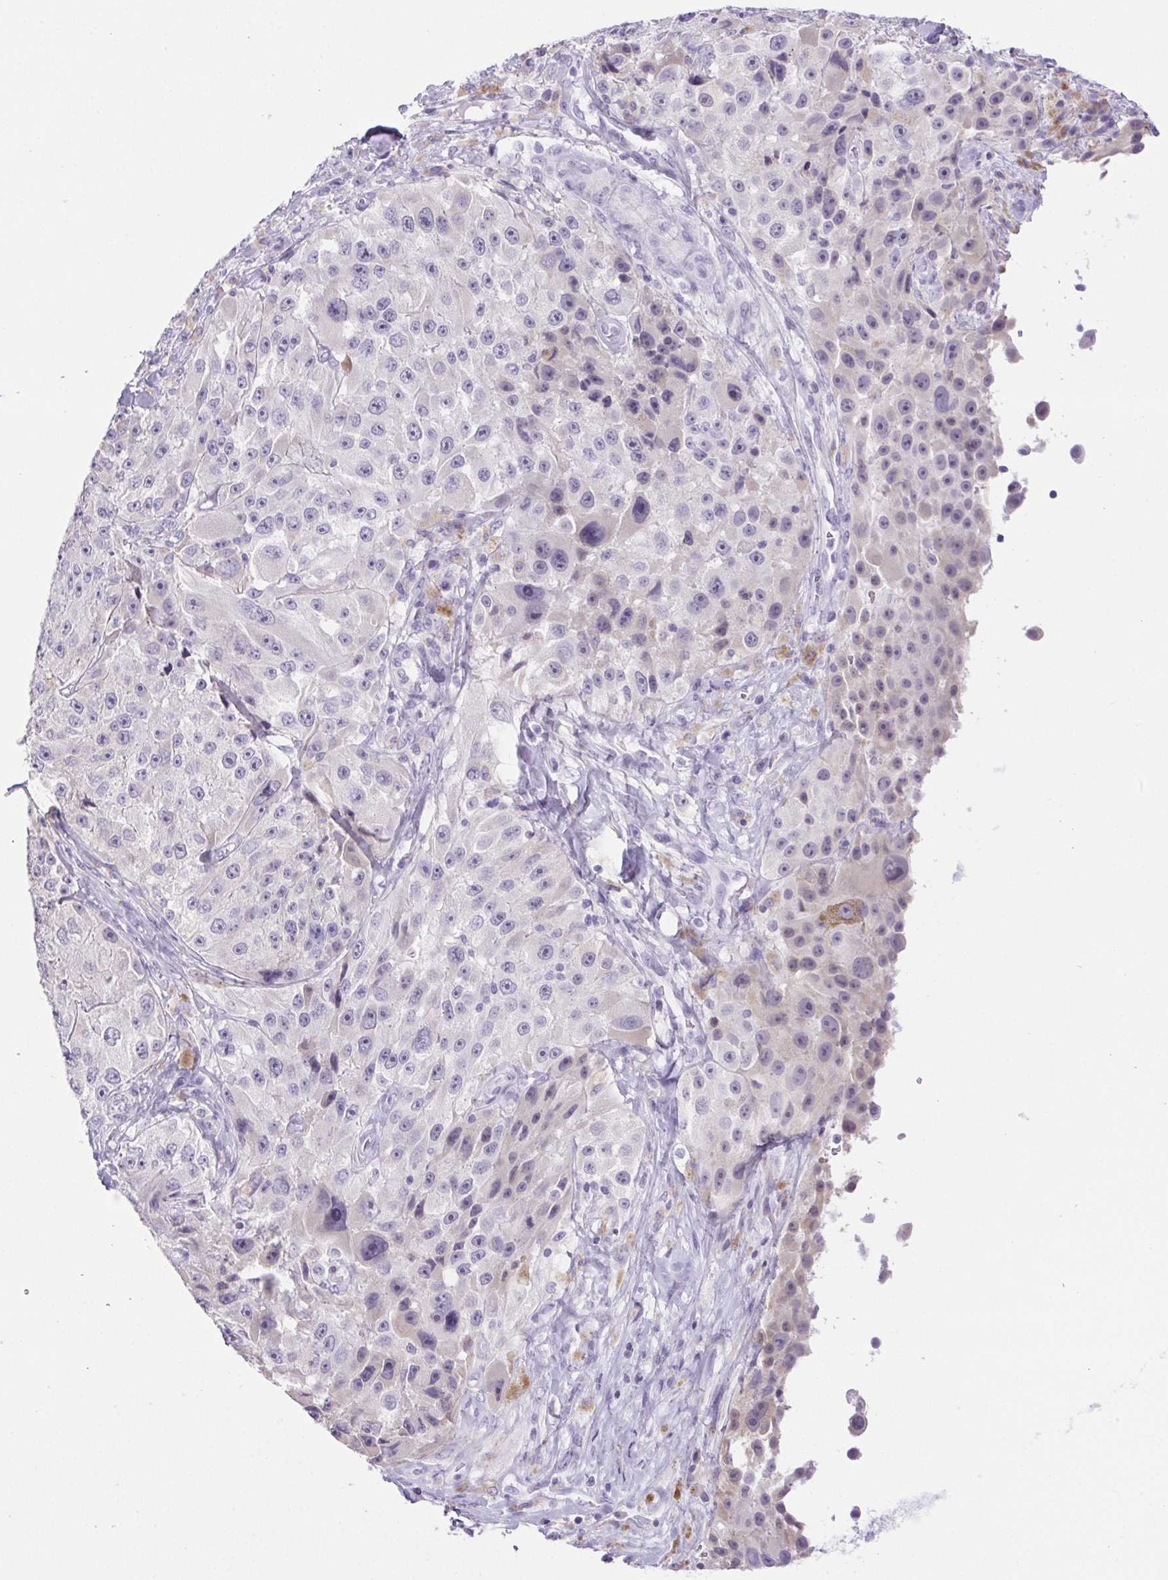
{"staining": {"intensity": "negative", "quantity": "none", "location": "none"}, "tissue": "melanoma", "cell_type": "Tumor cells", "image_type": "cancer", "snomed": [{"axis": "morphology", "description": "Malignant melanoma, Metastatic site"}, {"axis": "topography", "description": "Lymph node"}], "caption": "There is no significant staining in tumor cells of melanoma.", "gene": "PAPPA2", "patient": {"sex": "male", "age": 62}}